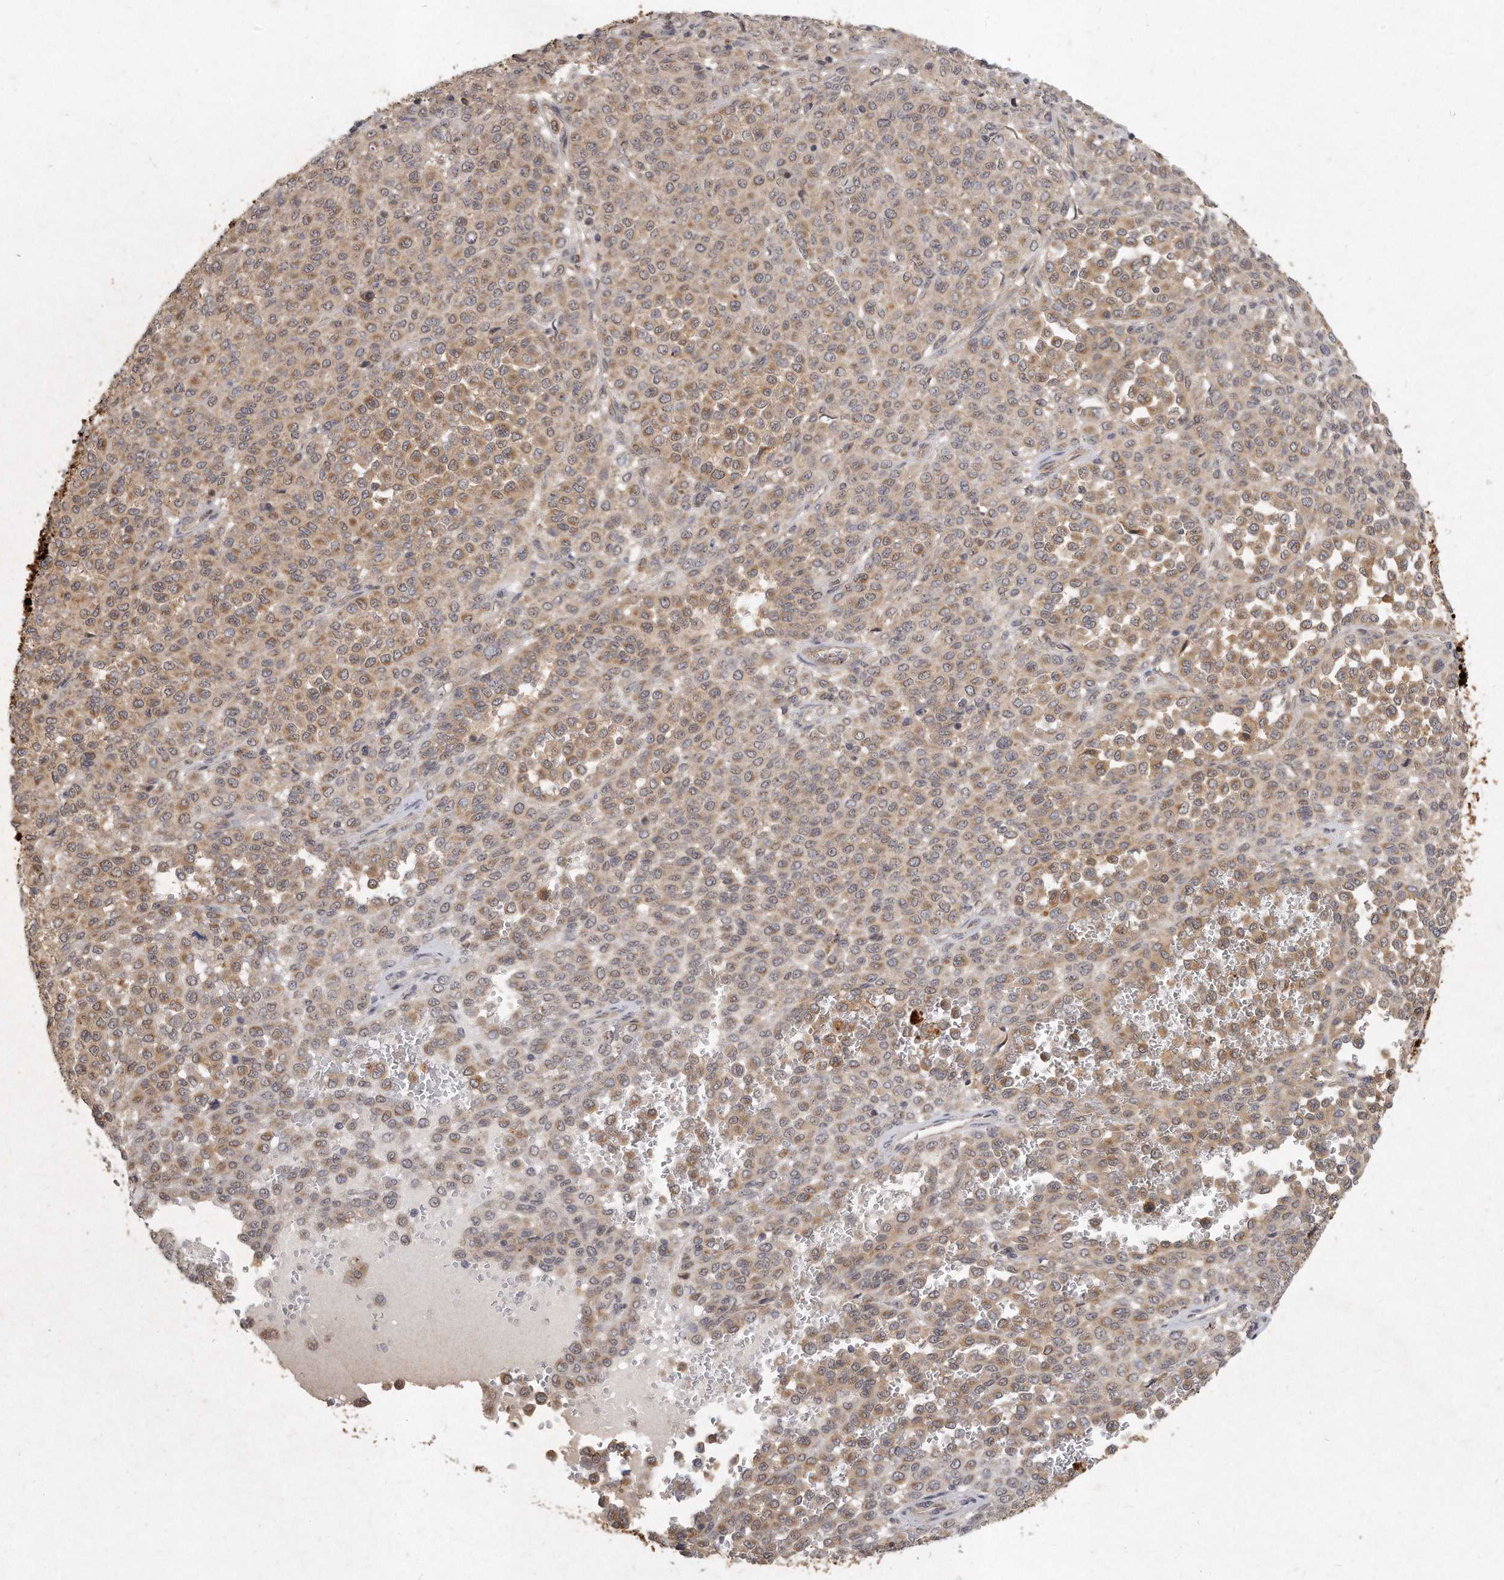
{"staining": {"intensity": "moderate", "quantity": ">75%", "location": "cytoplasmic/membranous"}, "tissue": "melanoma", "cell_type": "Tumor cells", "image_type": "cancer", "snomed": [{"axis": "morphology", "description": "Malignant melanoma, Metastatic site"}, {"axis": "topography", "description": "Pancreas"}], "caption": "Melanoma stained with IHC displays moderate cytoplasmic/membranous expression in about >75% of tumor cells. Using DAB (brown) and hematoxylin (blue) stains, captured at high magnification using brightfield microscopy.", "gene": "LGALS8", "patient": {"sex": "female", "age": 30}}